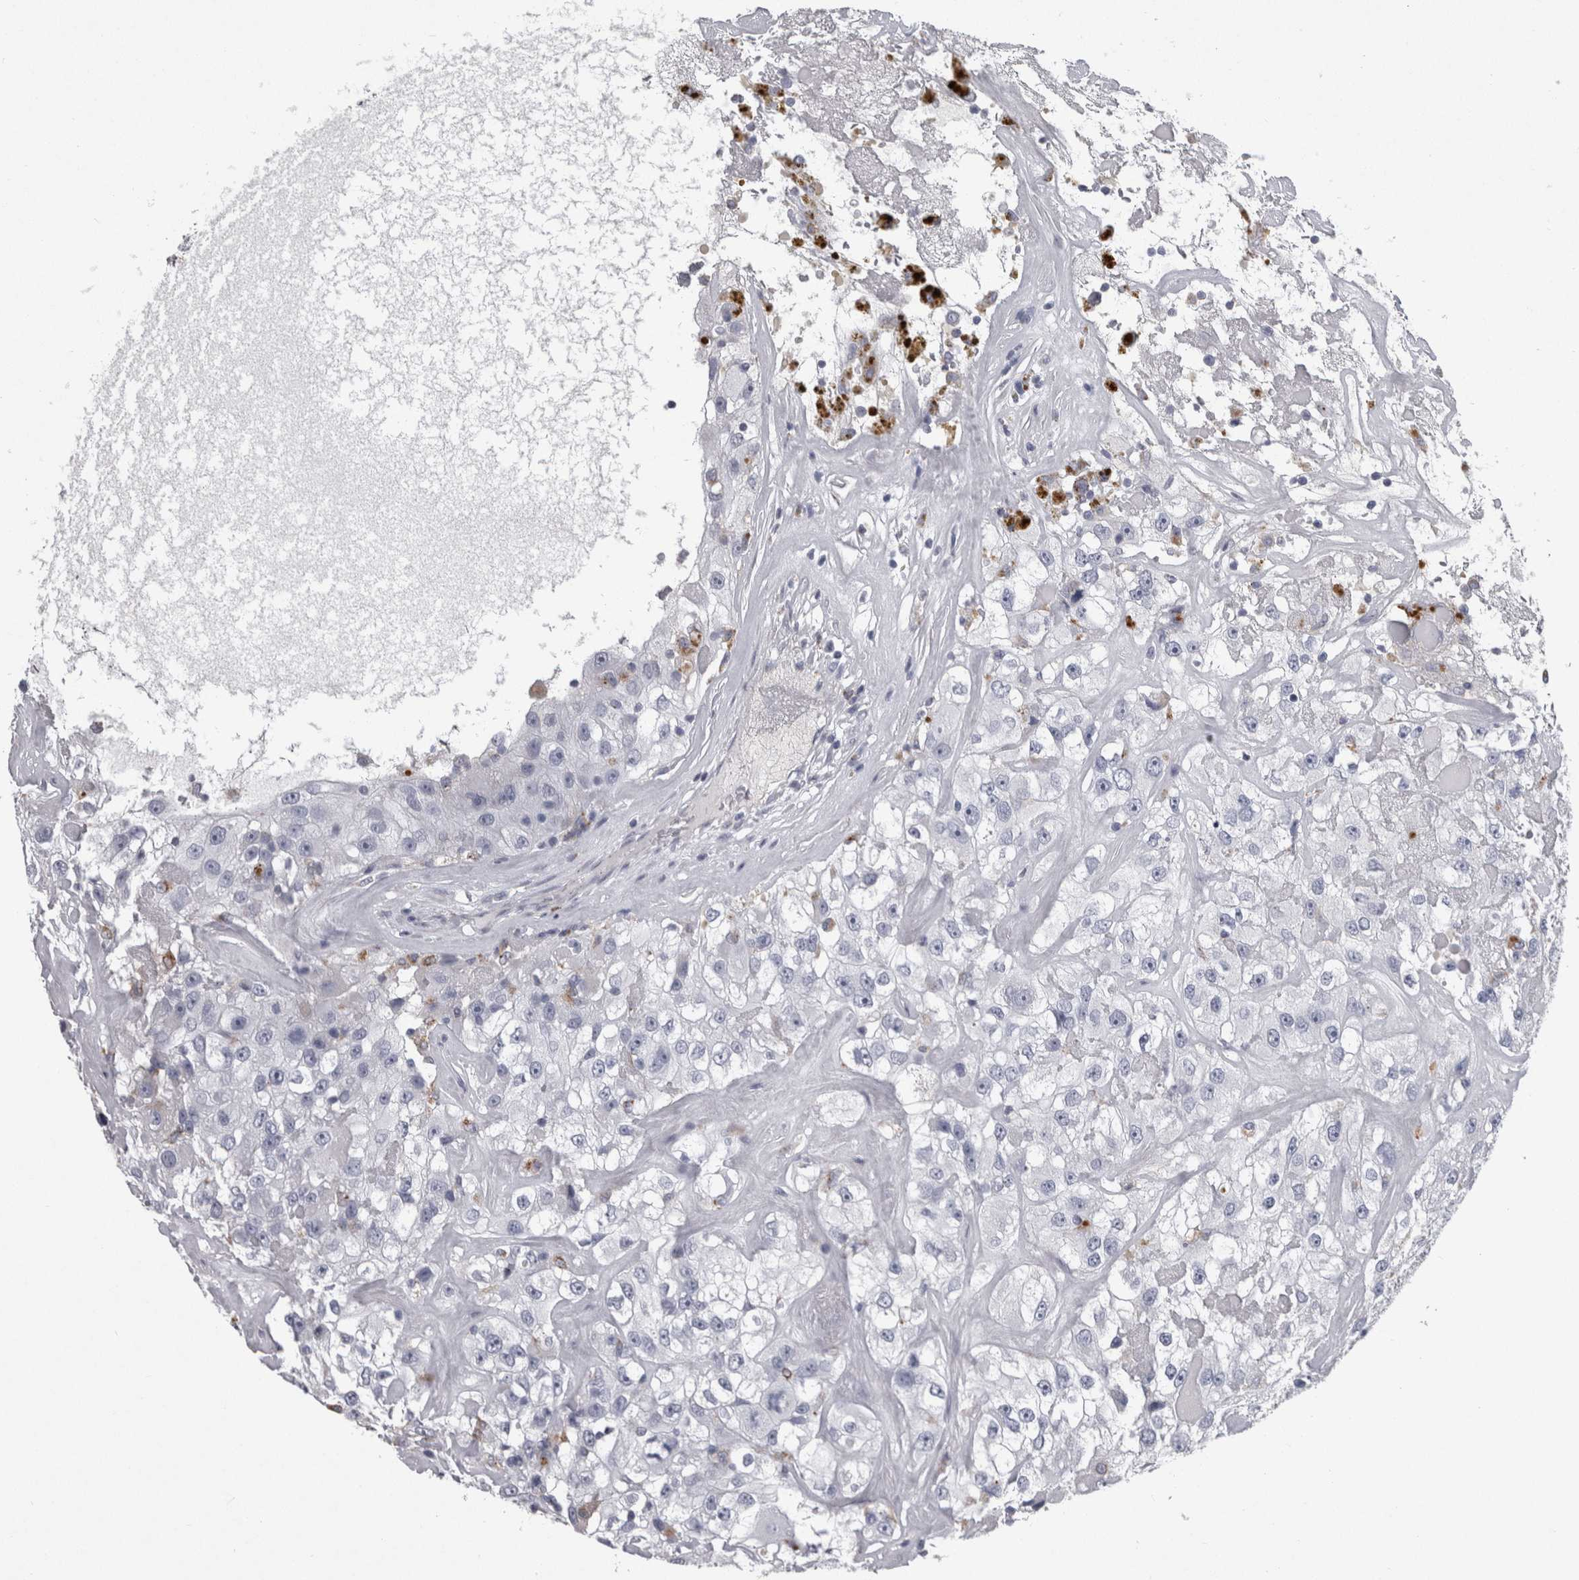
{"staining": {"intensity": "negative", "quantity": "none", "location": "none"}, "tissue": "renal cancer", "cell_type": "Tumor cells", "image_type": "cancer", "snomed": [{"axis": "morphology", "description": "Adenocarcinoma, NOS"}, {"axis": "topography", "description": "Kidney"}], "caption": "DAB (3,3'-diaminobenzidine) immunohistochemical staining of human renal cancer displays no significant staining in tumor cells.", "gene": "DPP7", "patient": {"sex": "female", "age": 52}}